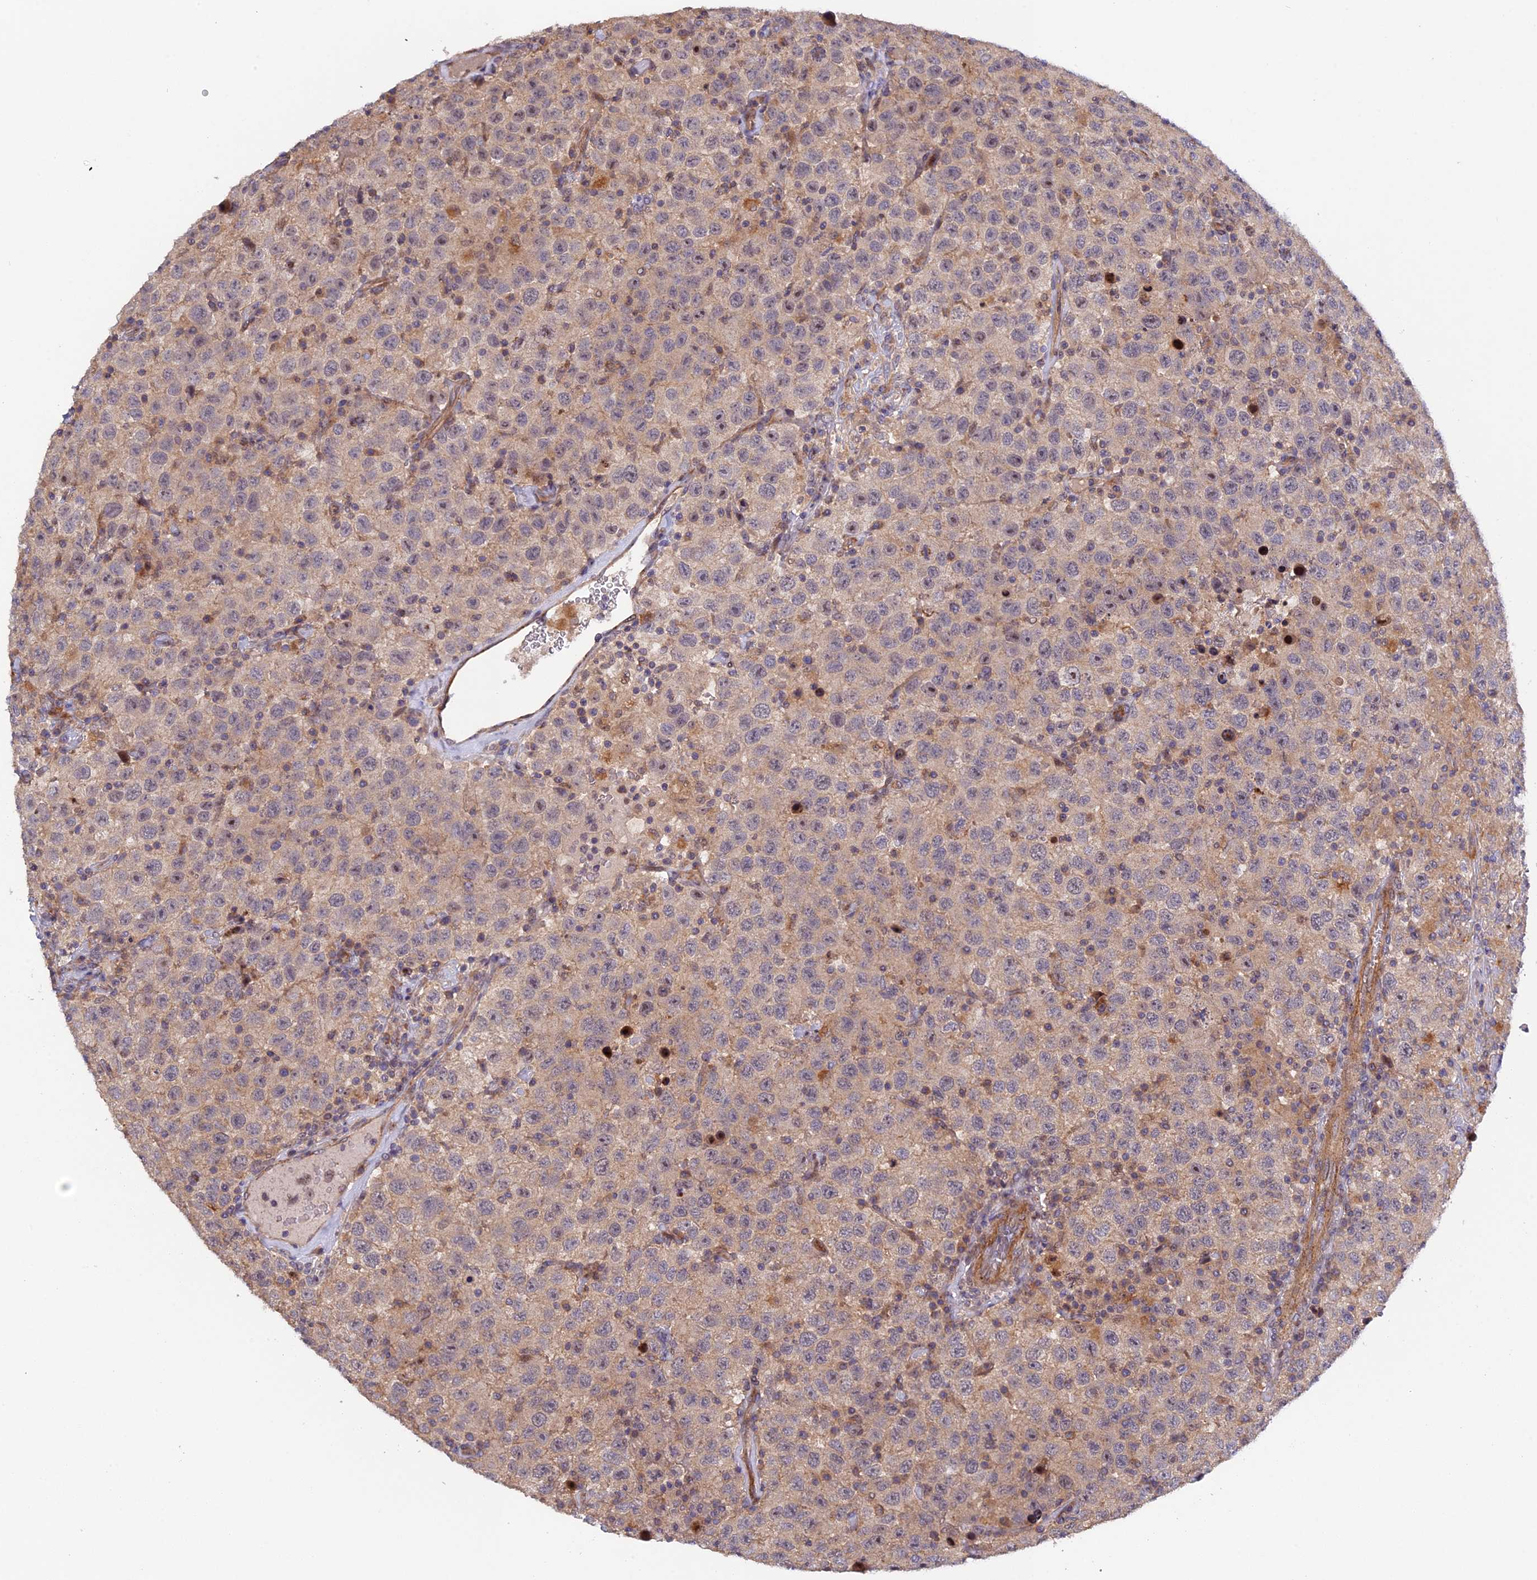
{"staining": {"intensity": "weak", "quantity": ">75%", "location": "cytoplasmic/membranous,nuclear"}, "tissue": "testis cancer", "cell_type": "Tumor cells", "image_type": "cancer", "snomed": [{"axis": "morphology", "description": "Seminoma, NOS"}, {"axis": "topography", "description": "Testis"}], "caption": "This histopathology image demonstrates immunohistochemistry (IHC) staining of human testis seminoma, with low weak cytoplasmic/membranous and nuclear expression in approximately >75% of tumor cells.", "gene": "FERMT1", "patient": {"sex": "male", "age": 41}}